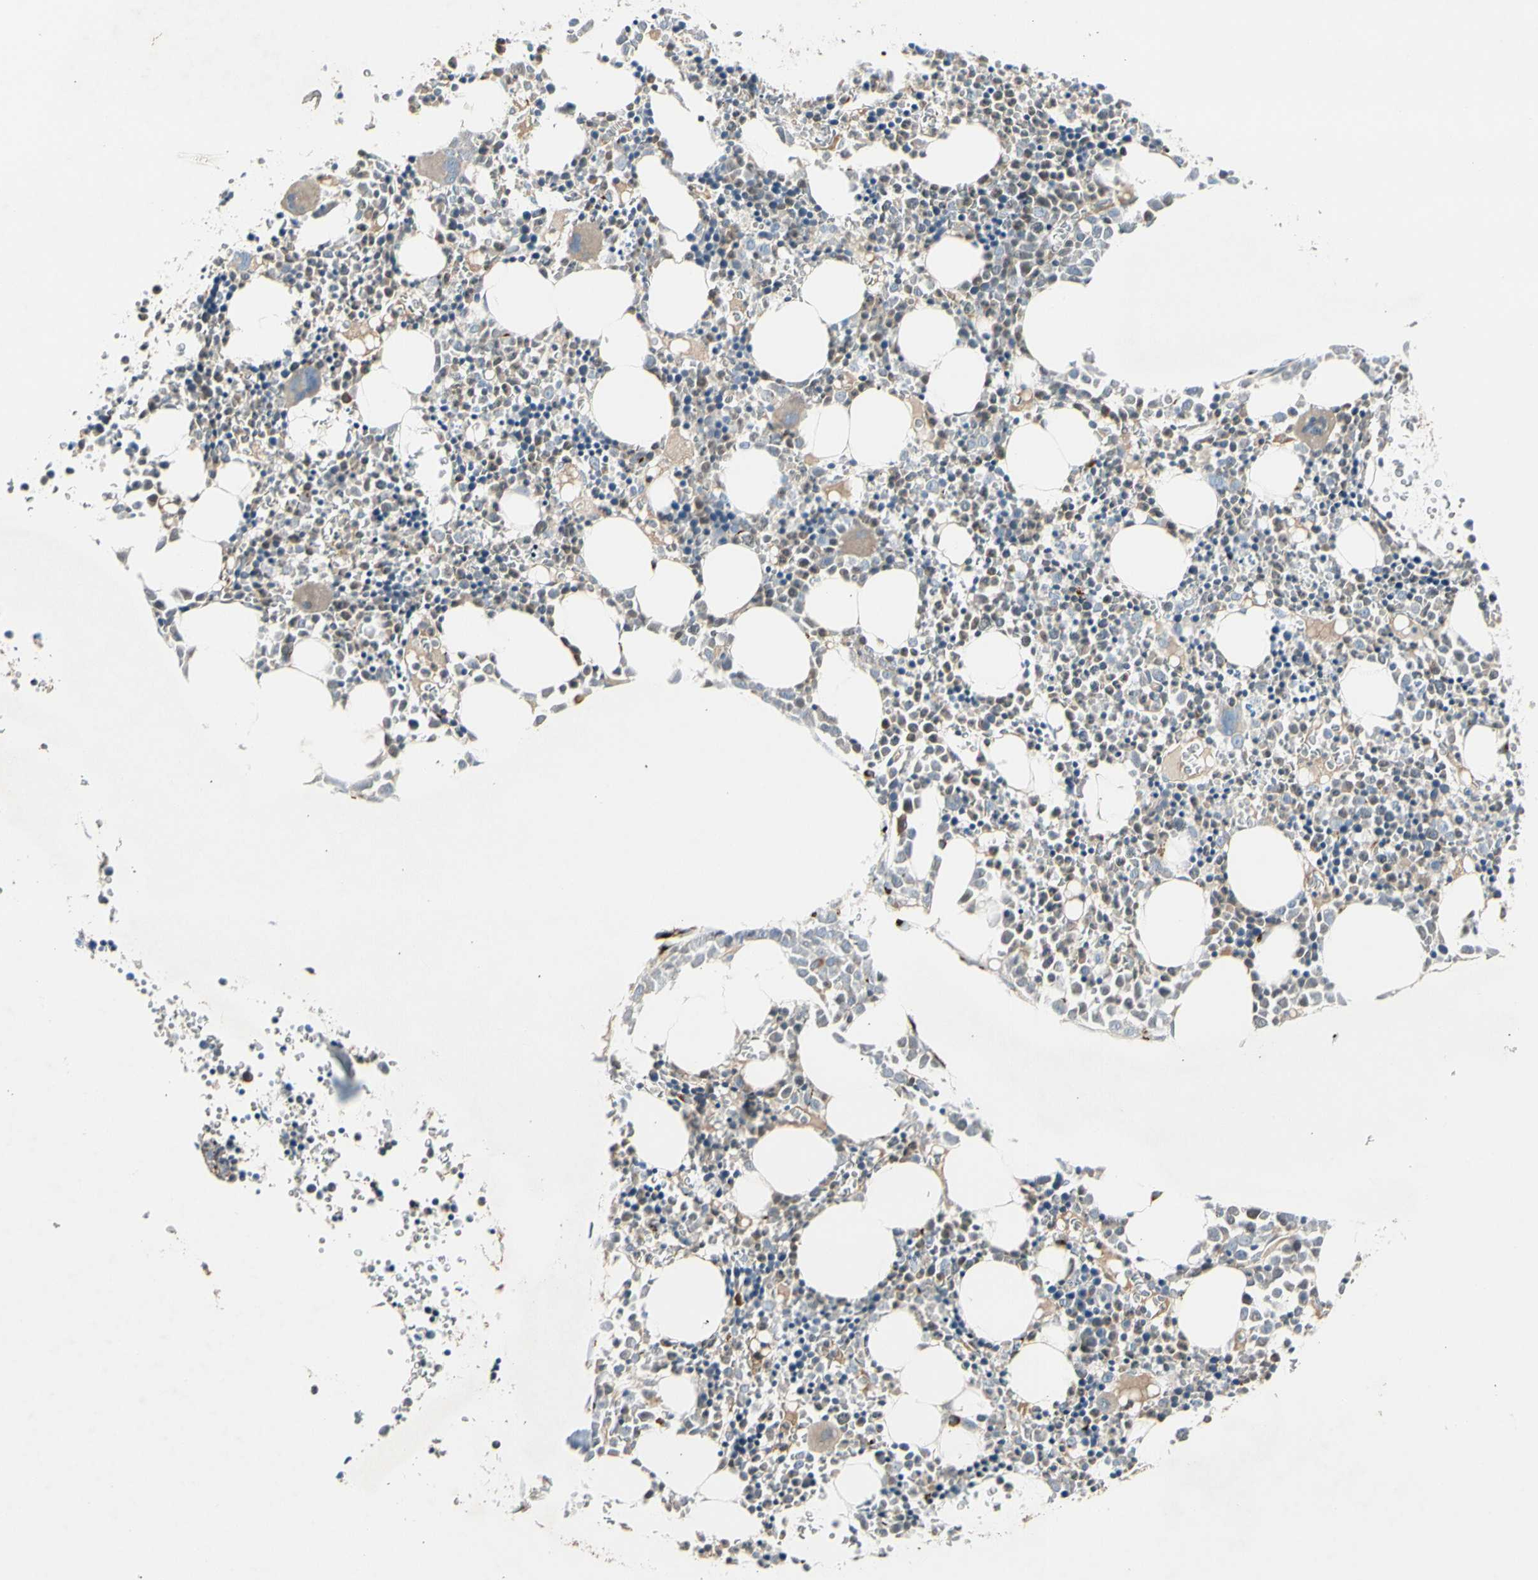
{"staining": {"intensity": "weak", "quantity": ">75%", "location": "cytoplasmic/membranous"}, "tissue": "bone marrow", "cell_type": "Hematopoietic cells", "image_type": "normal", "snomed": [{"axis": "morphology", "description": "Normal tissue, NOS"}, {"axis": "topography", "description": "Bone marrow"}], "caption": "The immunohistochemical stain highlights weak cytoplasmic/membranous positivity in hematopoietic cells of normal bone marrow. (IHC, brightfield microscopy, high magnification).", "gene": "GALNT5", "patient": {"sex": "female", "age": 84}}